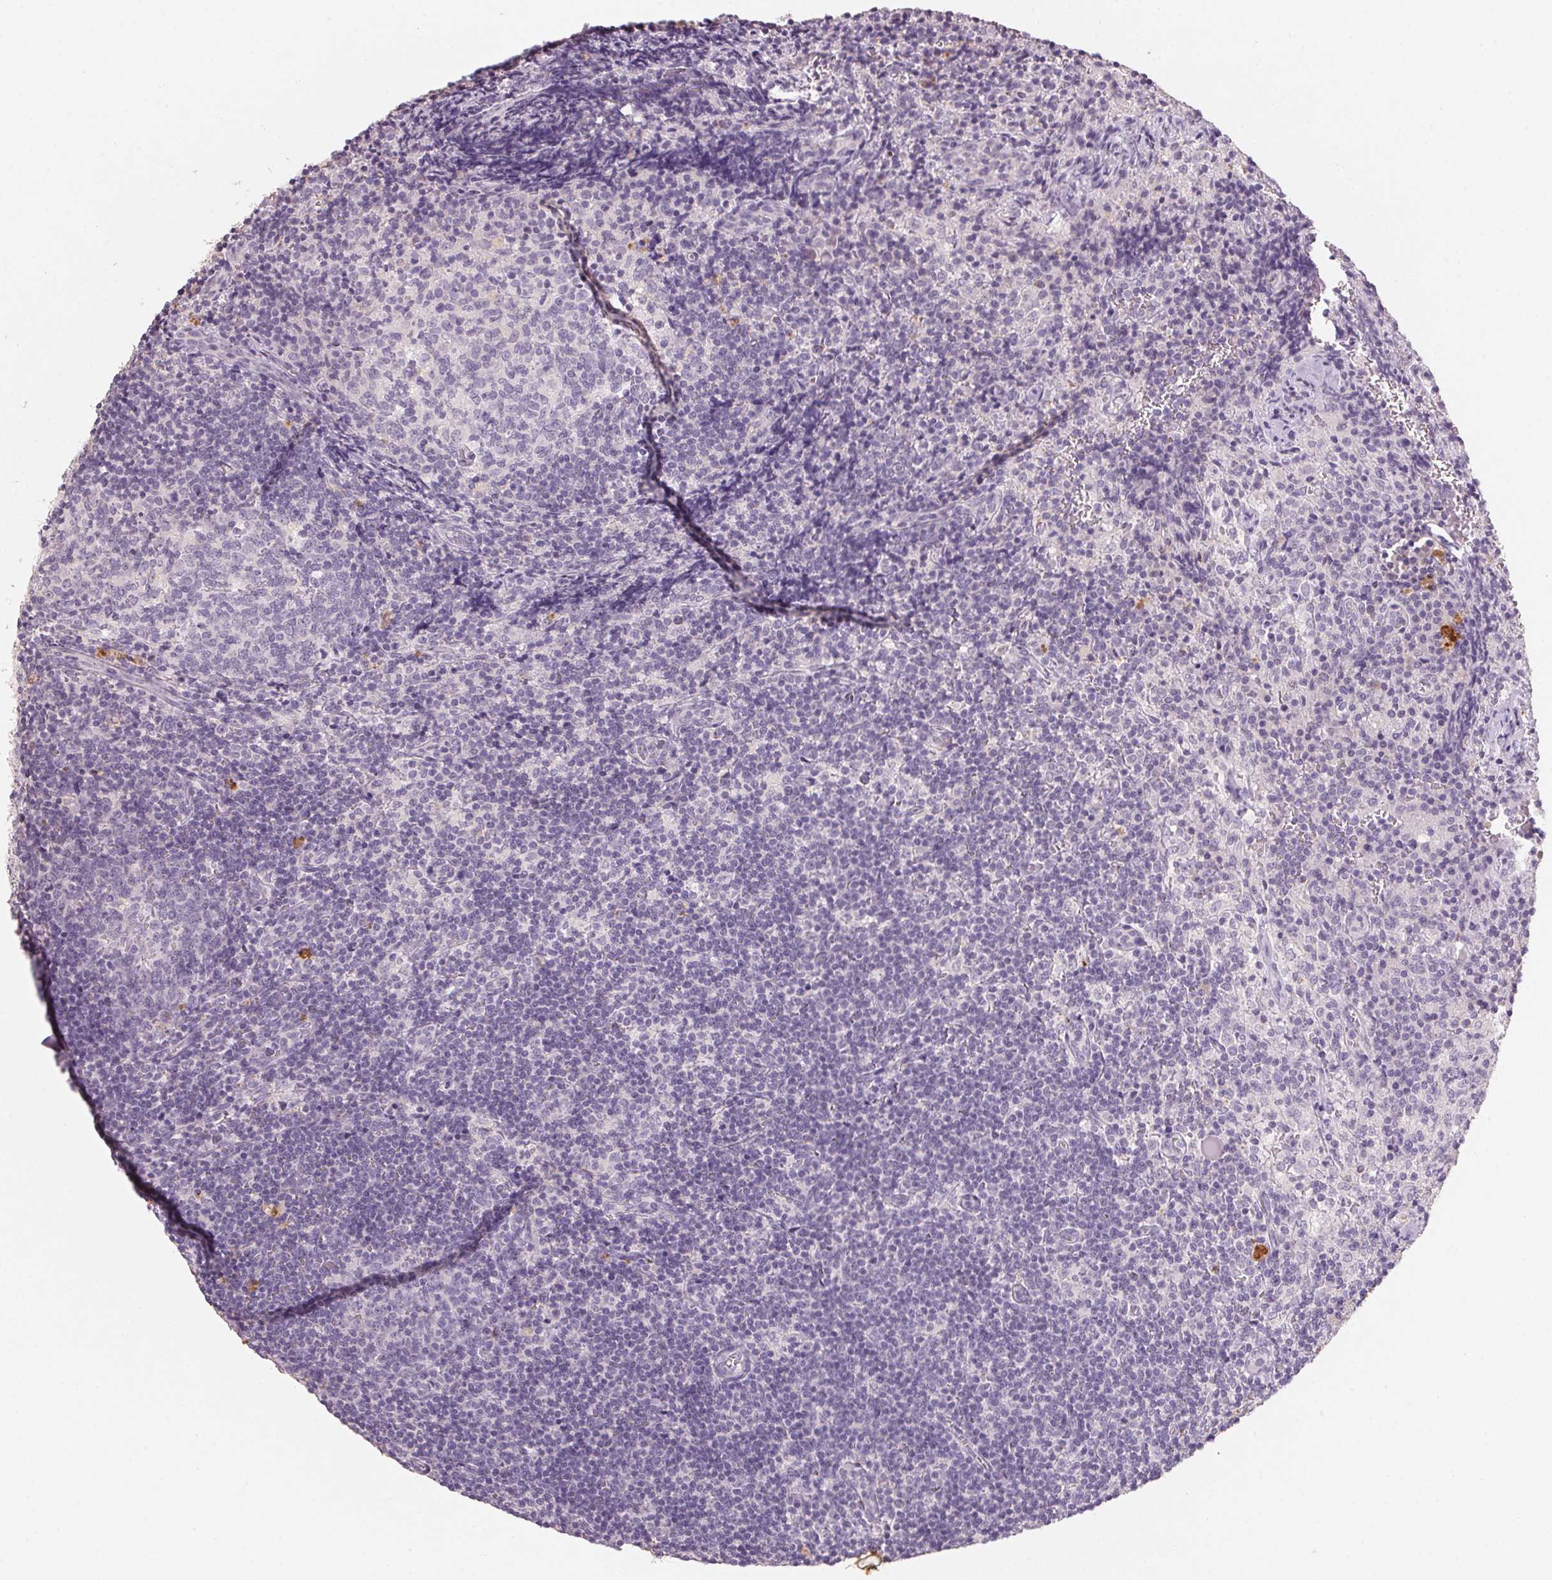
{"staining": {"intensity": "negative", "quantity": "none", "location": "none"}, "tissue": "lymph node", "cell_type": "Germinal center cells", "image_type": "normal", "snomed": [{"axis": "morphology", "description": "Normal tissue, NOS"}, {"axis": "topography", "description": "Lymph node"}], "caption": "Immunohistochemical staining of normal lymph node displays no significant expression in germinal center cells.", "gene": "CXCL5", "patient": {"sex": "male", "age": 67}}